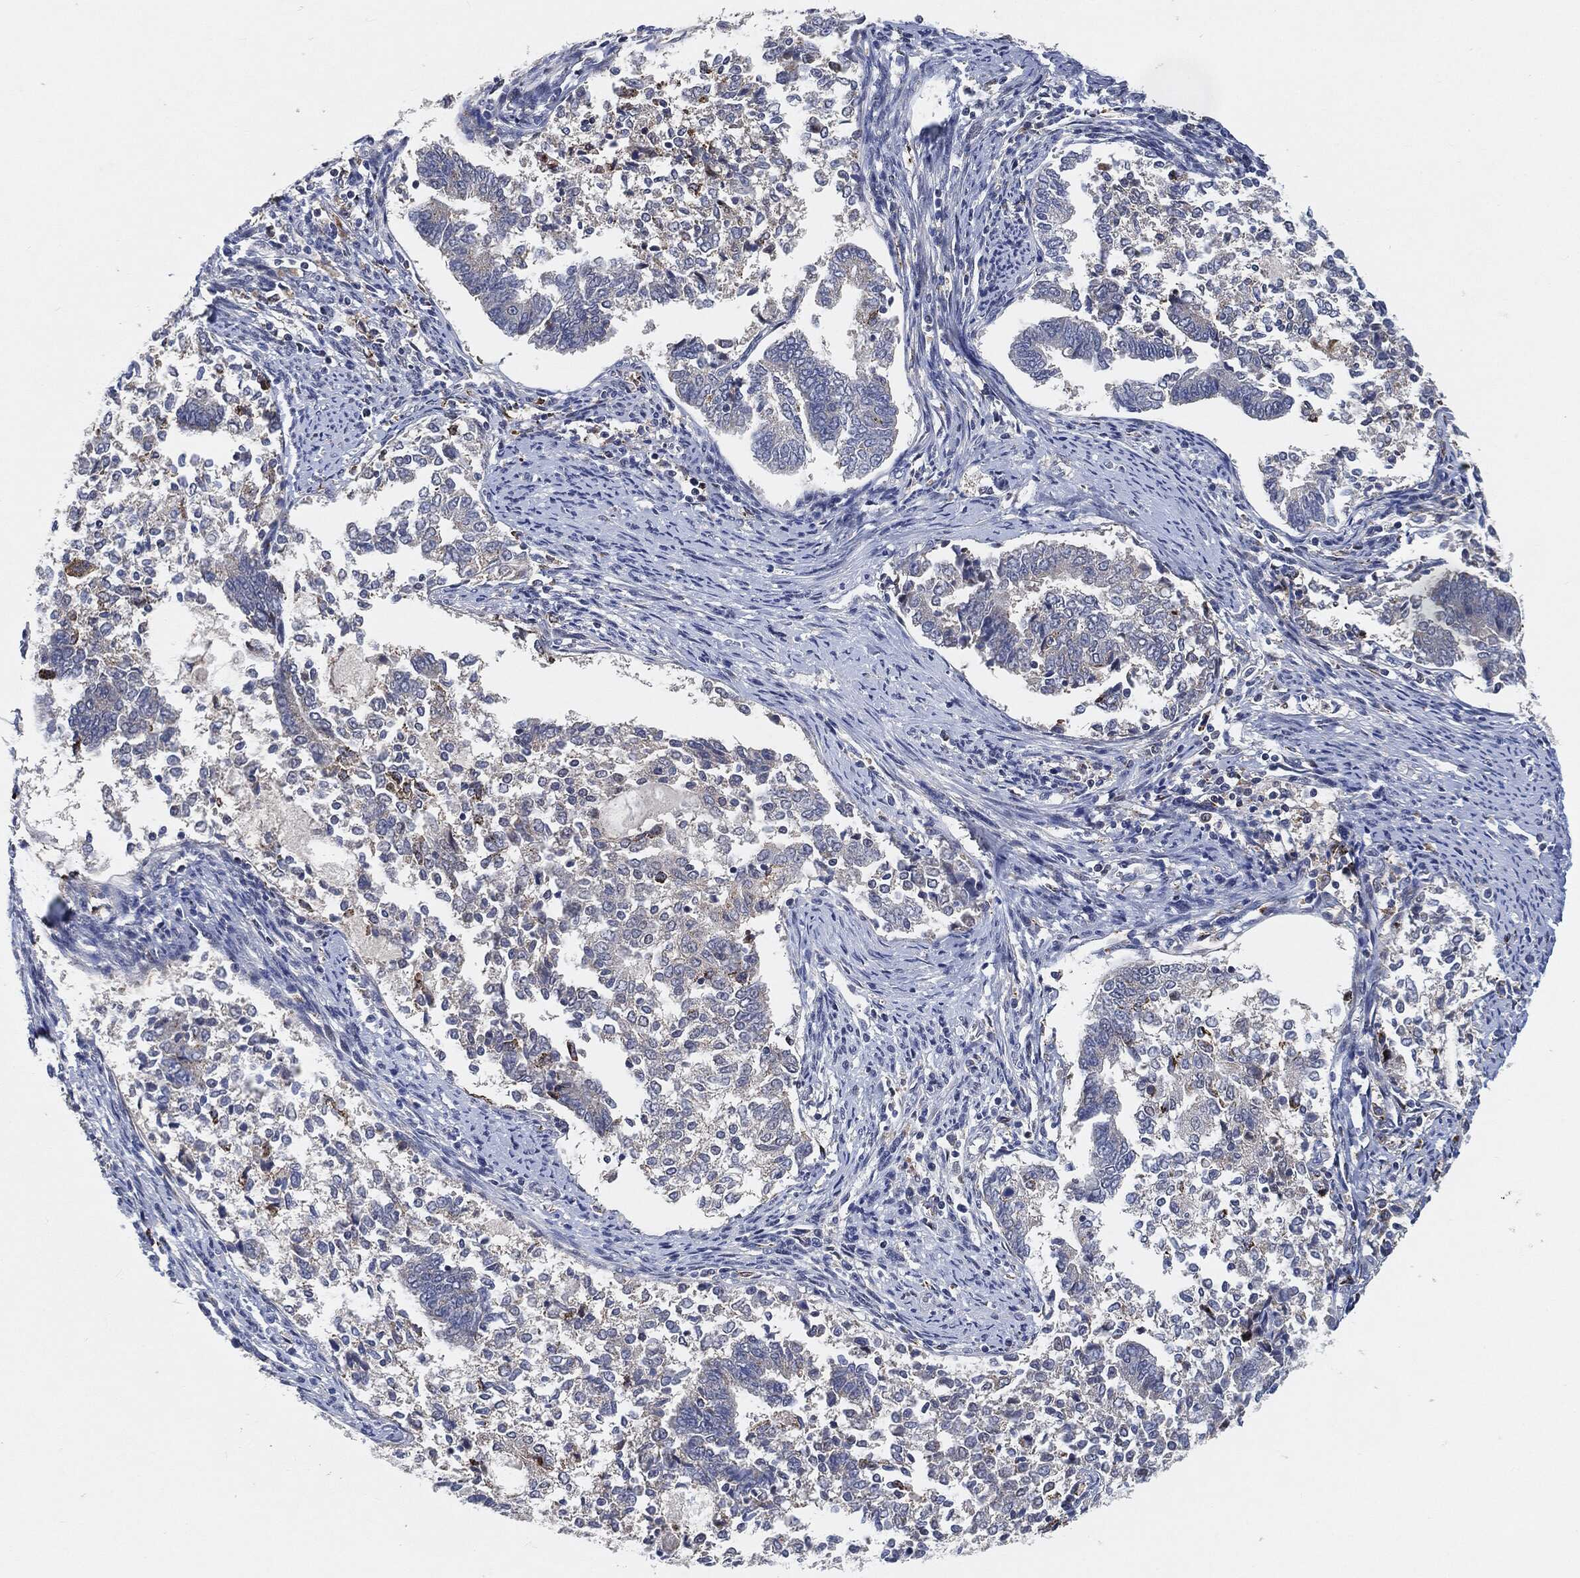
{"staining": {"intensity": "negative", "quantity": "none", "location": "none"}, "tissue": "endometrial cancer", "cell_type": "Tumor cells", "image_type": "cancer", "snomed": [{"axis": "morphology", "description": "Adenocarcinoma, NOS"}, {"axis": "topography", "description": "Endometrium"}], "caption": "High power microscopy micrograph of an IHC histopathology image of endometrial cancer, revealing no significant expression in tumor cells.", "gene": "VSIG4", "patient": {"sex": "female", "age": 65}}